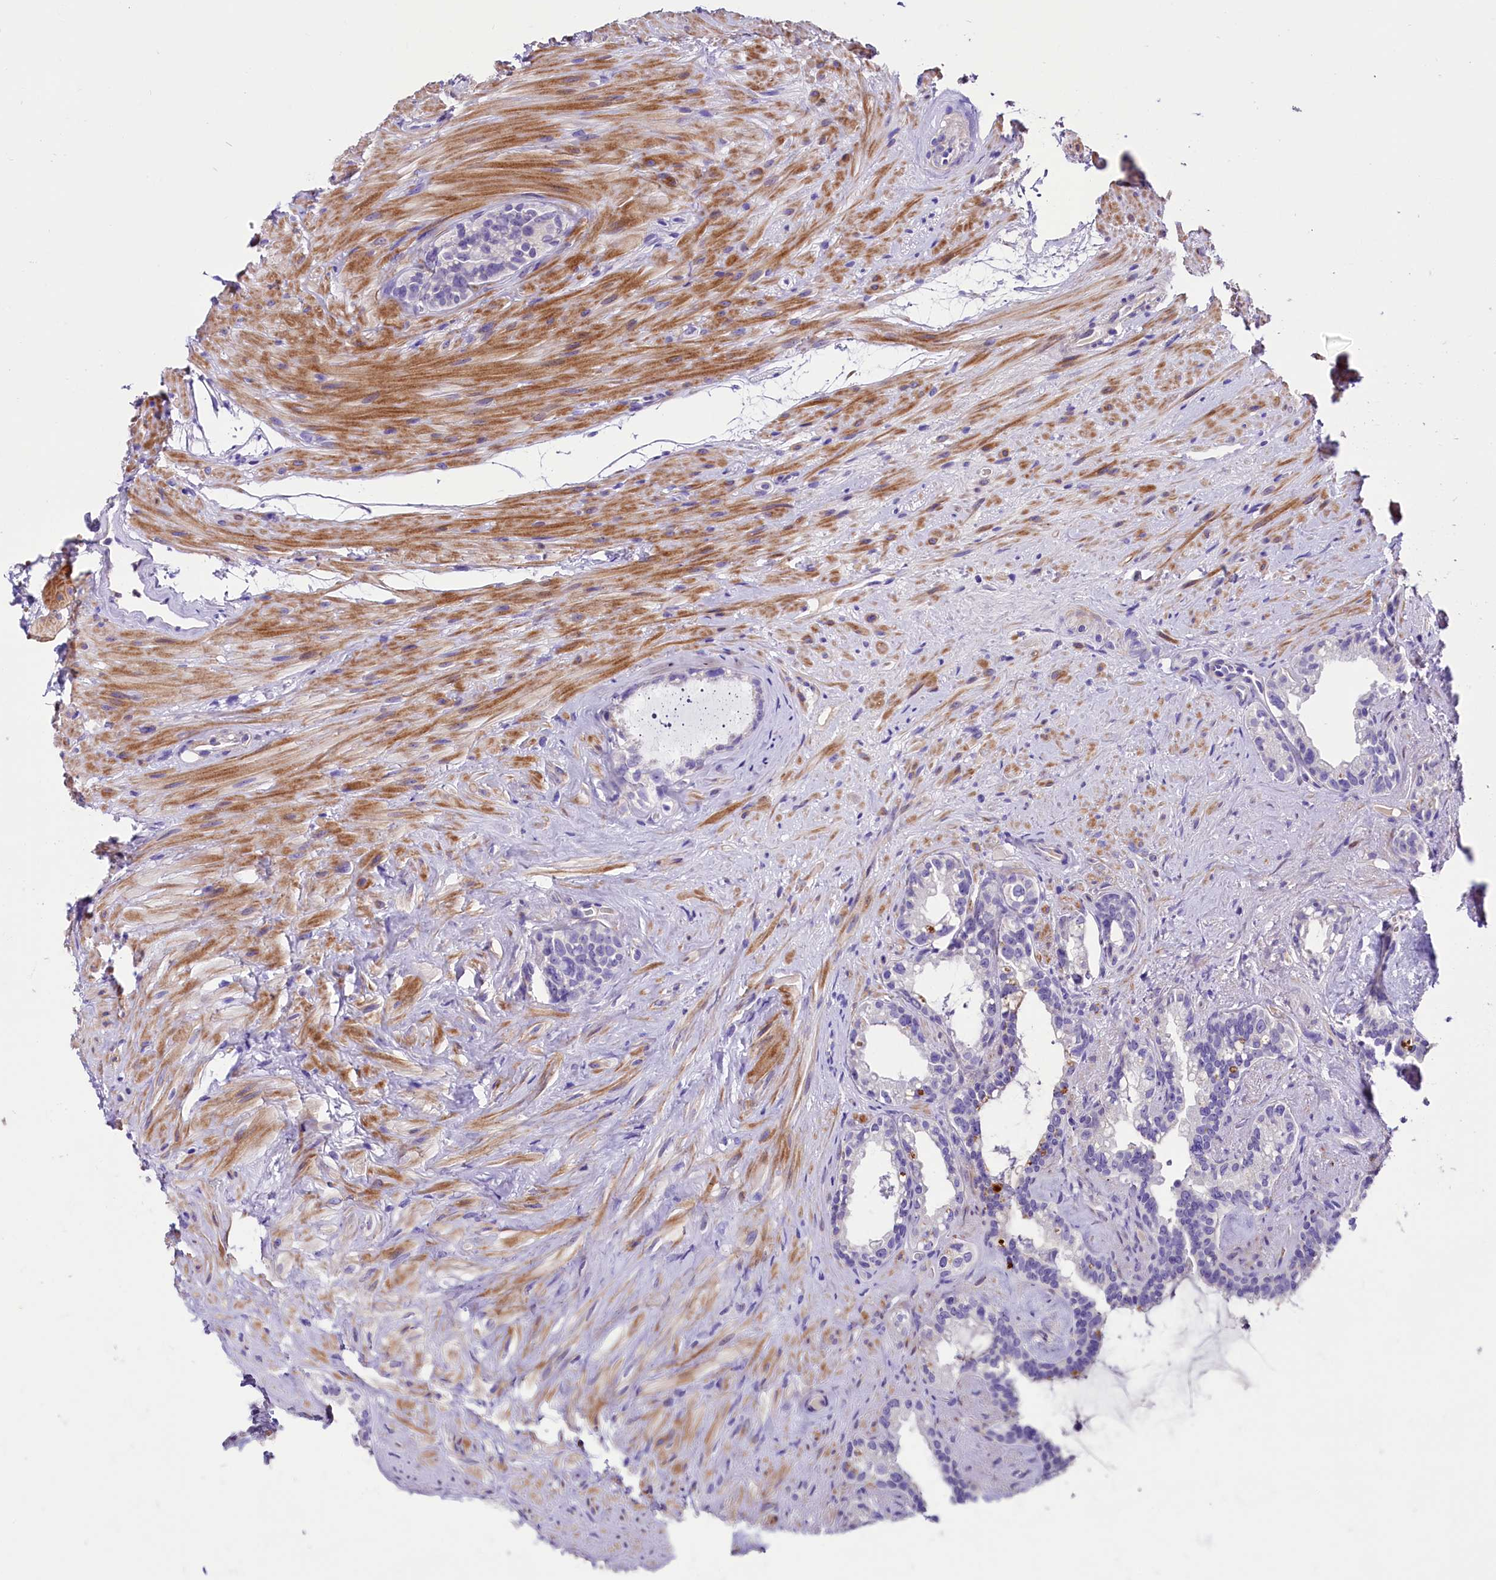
{"staining": {"intensity": "negative", "quantity": "none", "location": "none"}, "tissue": "seminal vesicle", "cell_type": "Glandular cells", "image_type": "normal", "snomed": [{"axis": "morphology", "description": "Normal tissue, NOS"}, {"axis": "topography", "description": "Prostate"}, {"axis": "topography", "description": "Seminal veicle"}], "caption": "The micrograph demonstrates no significant positivity in glandular cells of seminal vesicle.", "gene": "MEX3B", "patient": {"sex": "male", "age": 79}}